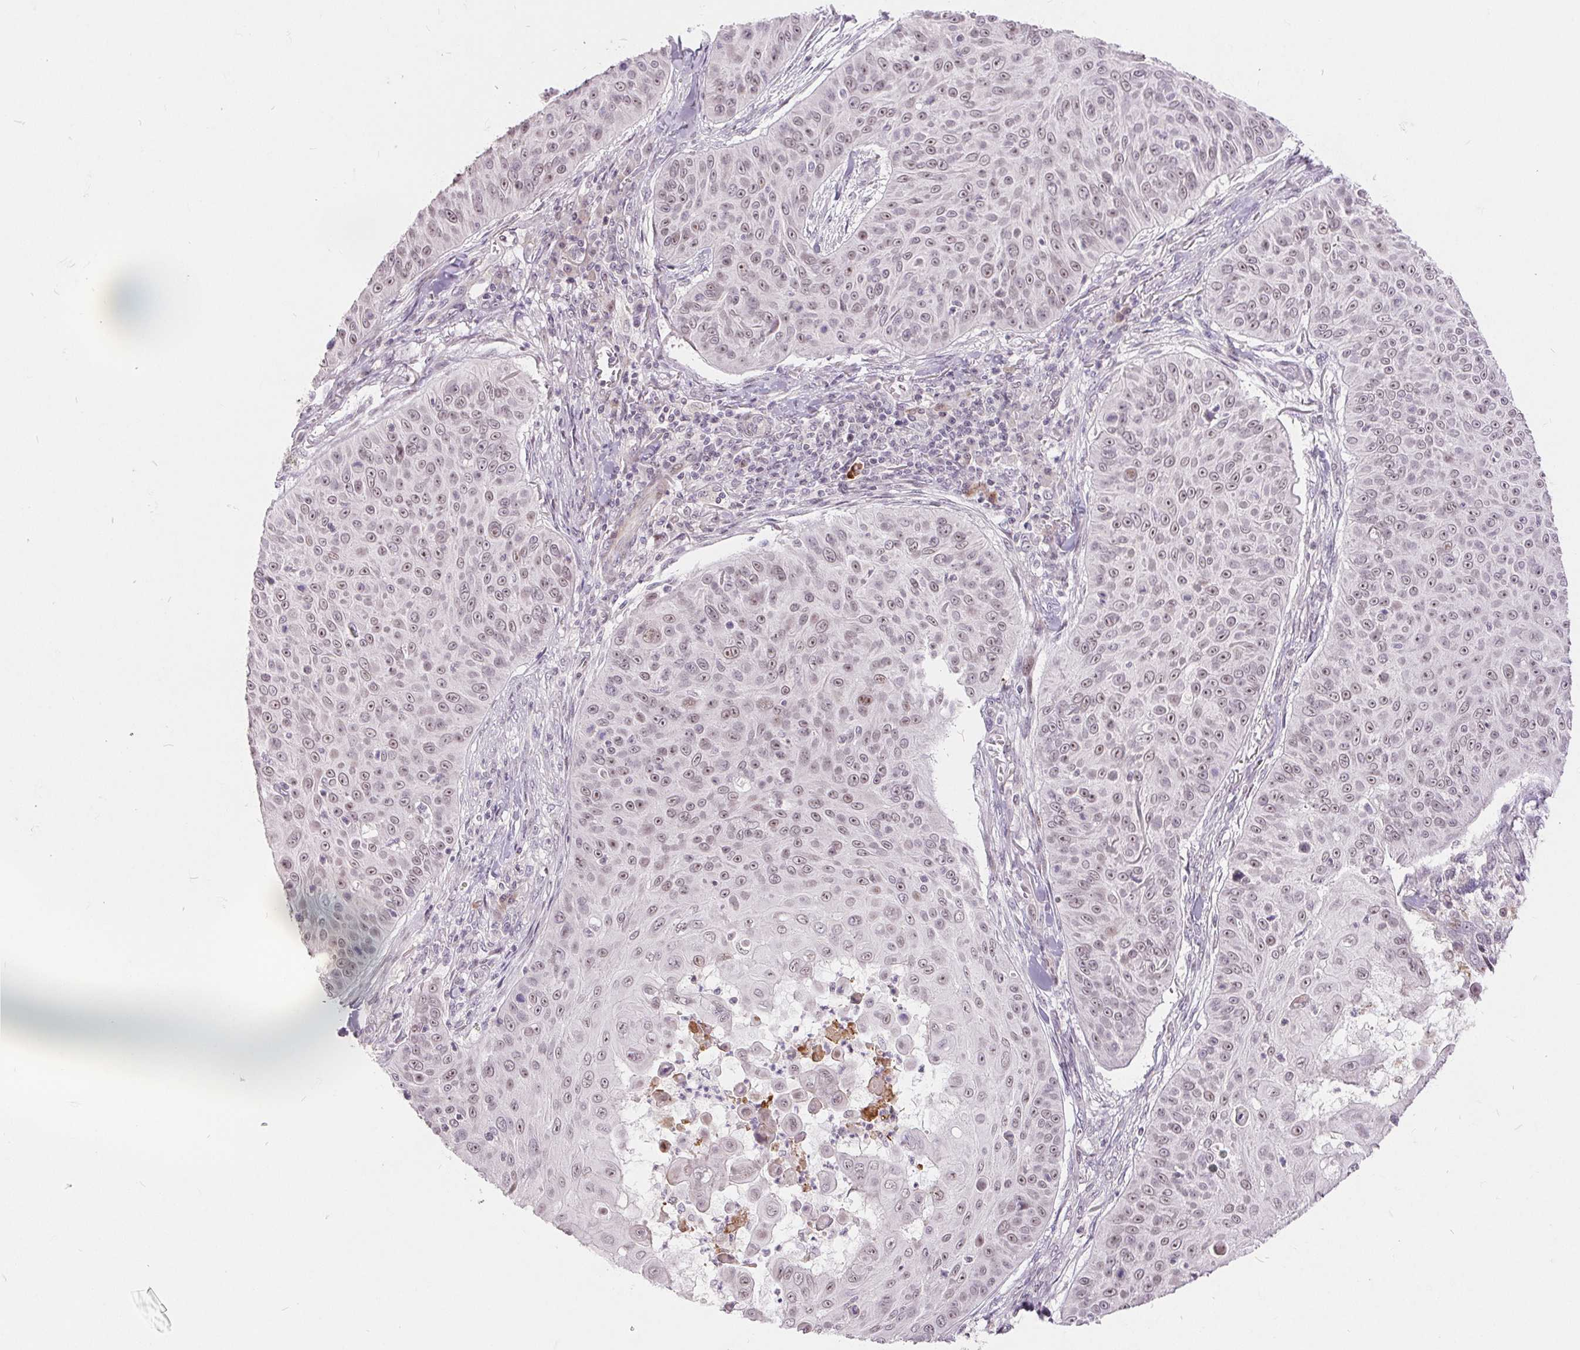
{"staining": {"intensity": "weak", "quantity": "25%-75%", "location": "nuclear"}, "tissue": "skin cancer", "cell_type": "Tumor cells", "image_type": "cancer", "snomed": [{"axis": "morphology", "description": "Squamous cell carcinoma, NOS"}, {"axis": "topography", "description": "Skin"}], "caption": "Protein expression analysis of skin squamous cell carcinoma reveals weak nuclear positivity in approximately 25%-75% of tumor cells.", "gene": "NRG2", "patient": {"sex": "male", "age": 82}}